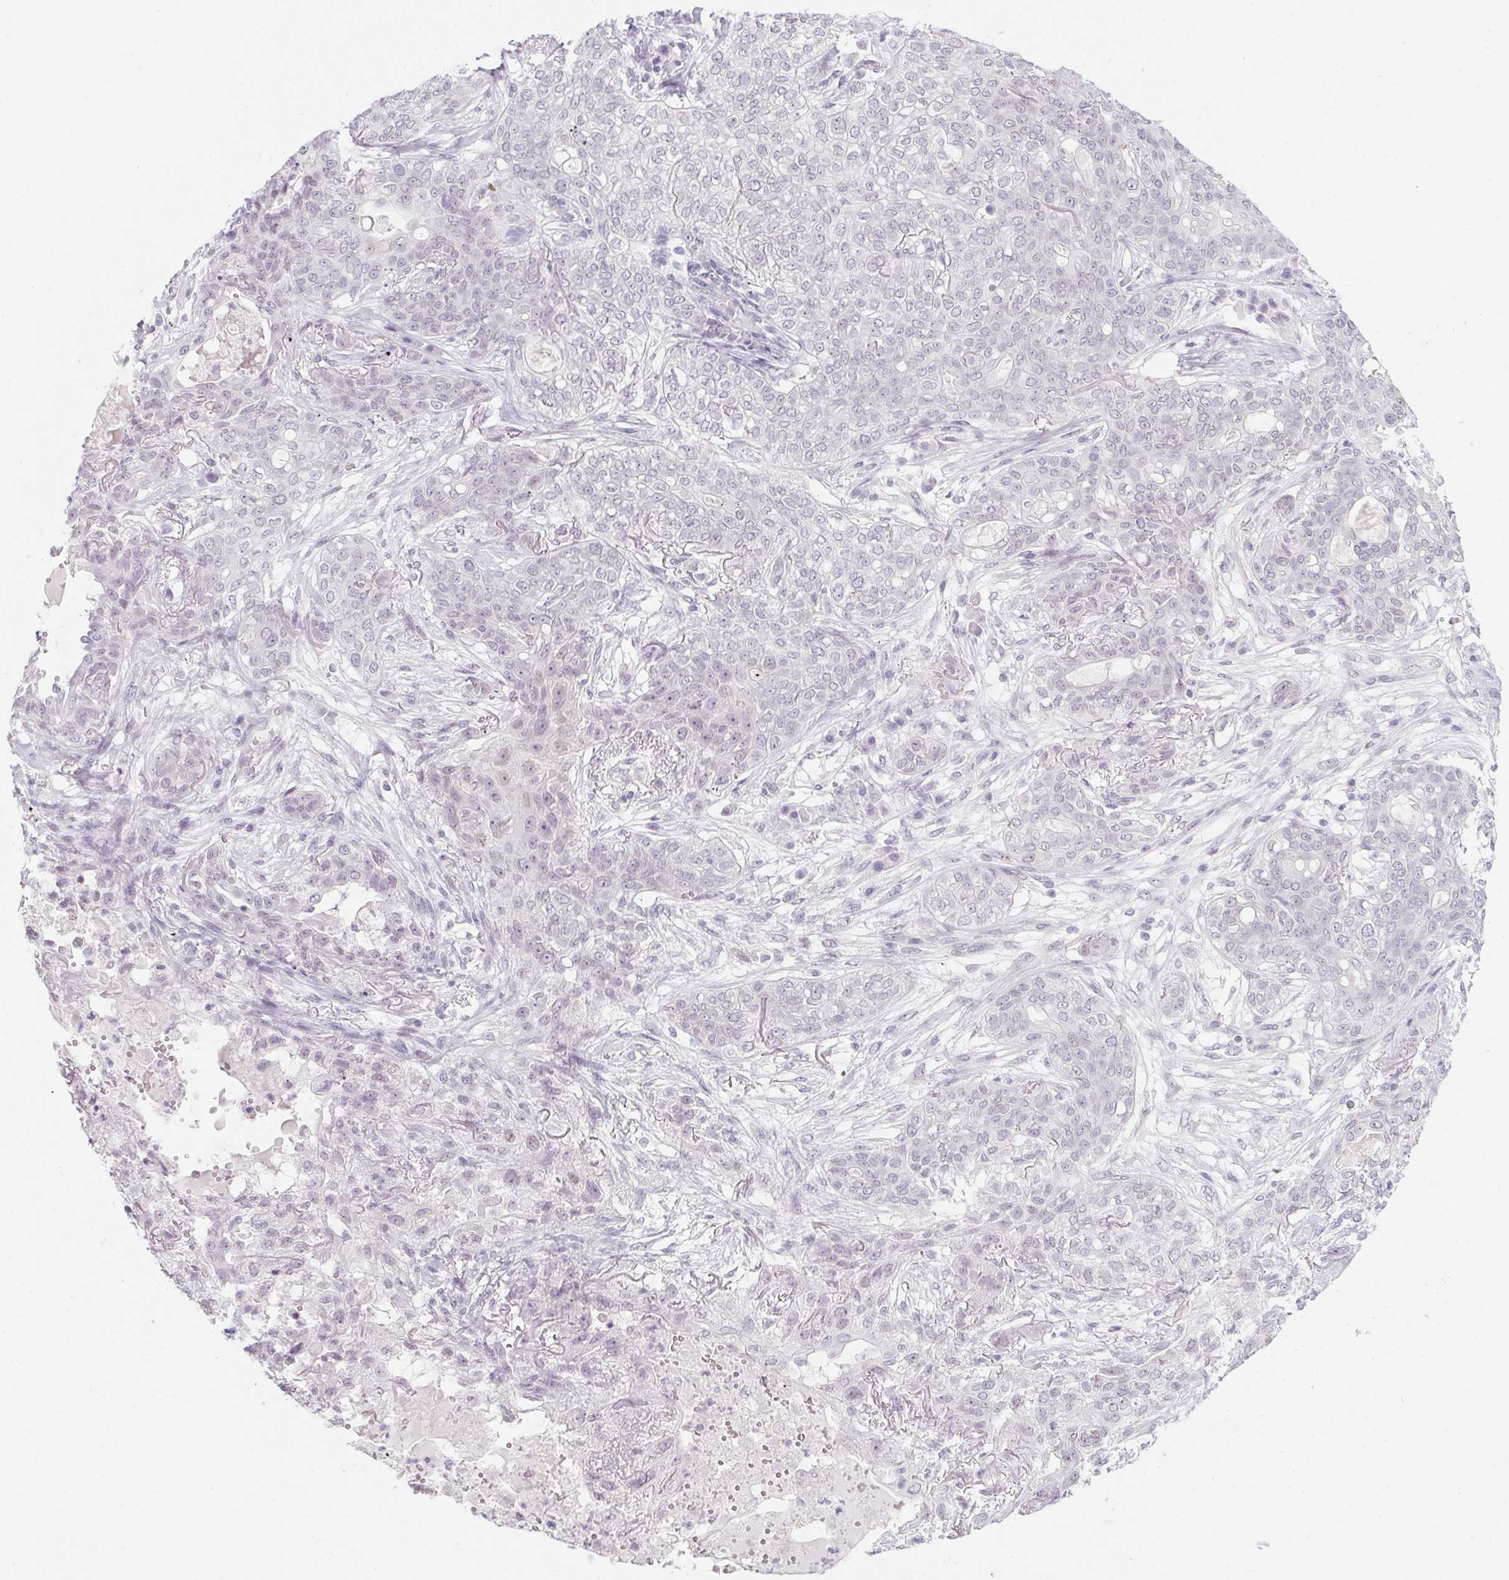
{"staining": {"intensity": "negative", "quantity": "none", "location": "none"}, "tissue": "lung cancer", "cell_type": "Tumor cells", "image_type": "cancer", "snomed": [{"axis": "morphology", "description": "Squamous cell carcinoma, NOS"}, {"axis": "topography", "description": "Lung"}], "caption": "Human lung cancer (squamous cell carcinoma) stained for a protein using IHC shows no staining in tumor cells.", "gene": "KCNQ2", "patient": {"sex": "female", "age": 70}}